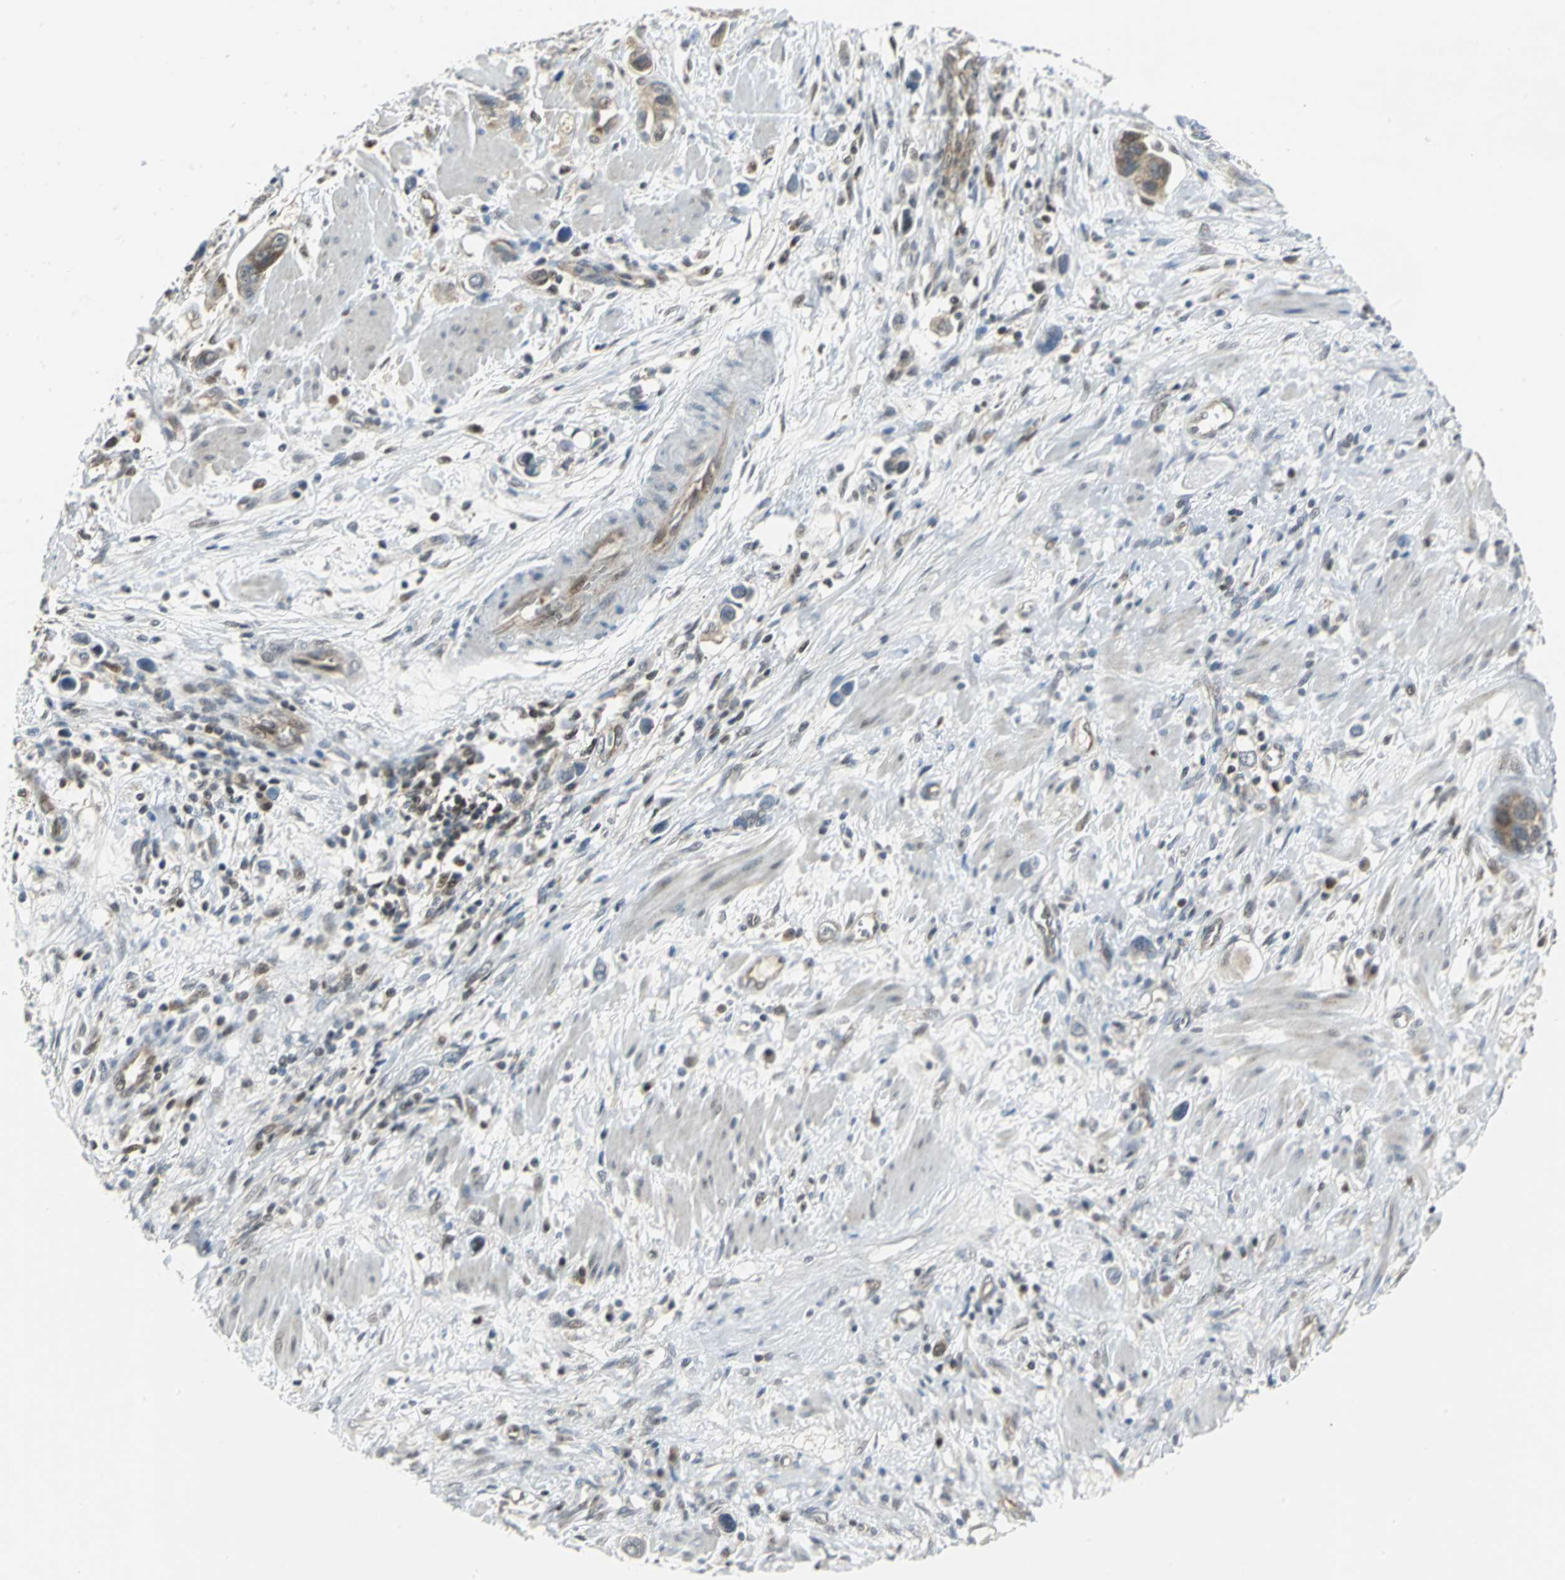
{"staining": {"intensity": "moderate", "quantity": "25%-75%", "location": "cytoplasmic/membranous"}, "tissue": "stomach cancer", "cell_type": "Tumor cells", "image_type": "cancer", "snomed": [{"axis": "morphology", "description": "Adenocarcinoma, NOS"}, {"axis": "topography", "description": "Stomach, lower"}], "caption": "Immunohistochemistry (IHC) staining of adenocarcinoma (stomach), which displays medium levels of moderate cytoplasmic/membranous positivity in approximately 25%-75% of tumor cells indicating moderate cytoplasmic/membranous protein expression. The staining was performed using DAB (3,3'-diaminobenzidine) (brown) for protein detection and nuclei were counterstained in hematoxylin (blue).", "gene": "PSMA4", "patient": {"sex": "female", "age": 93}}